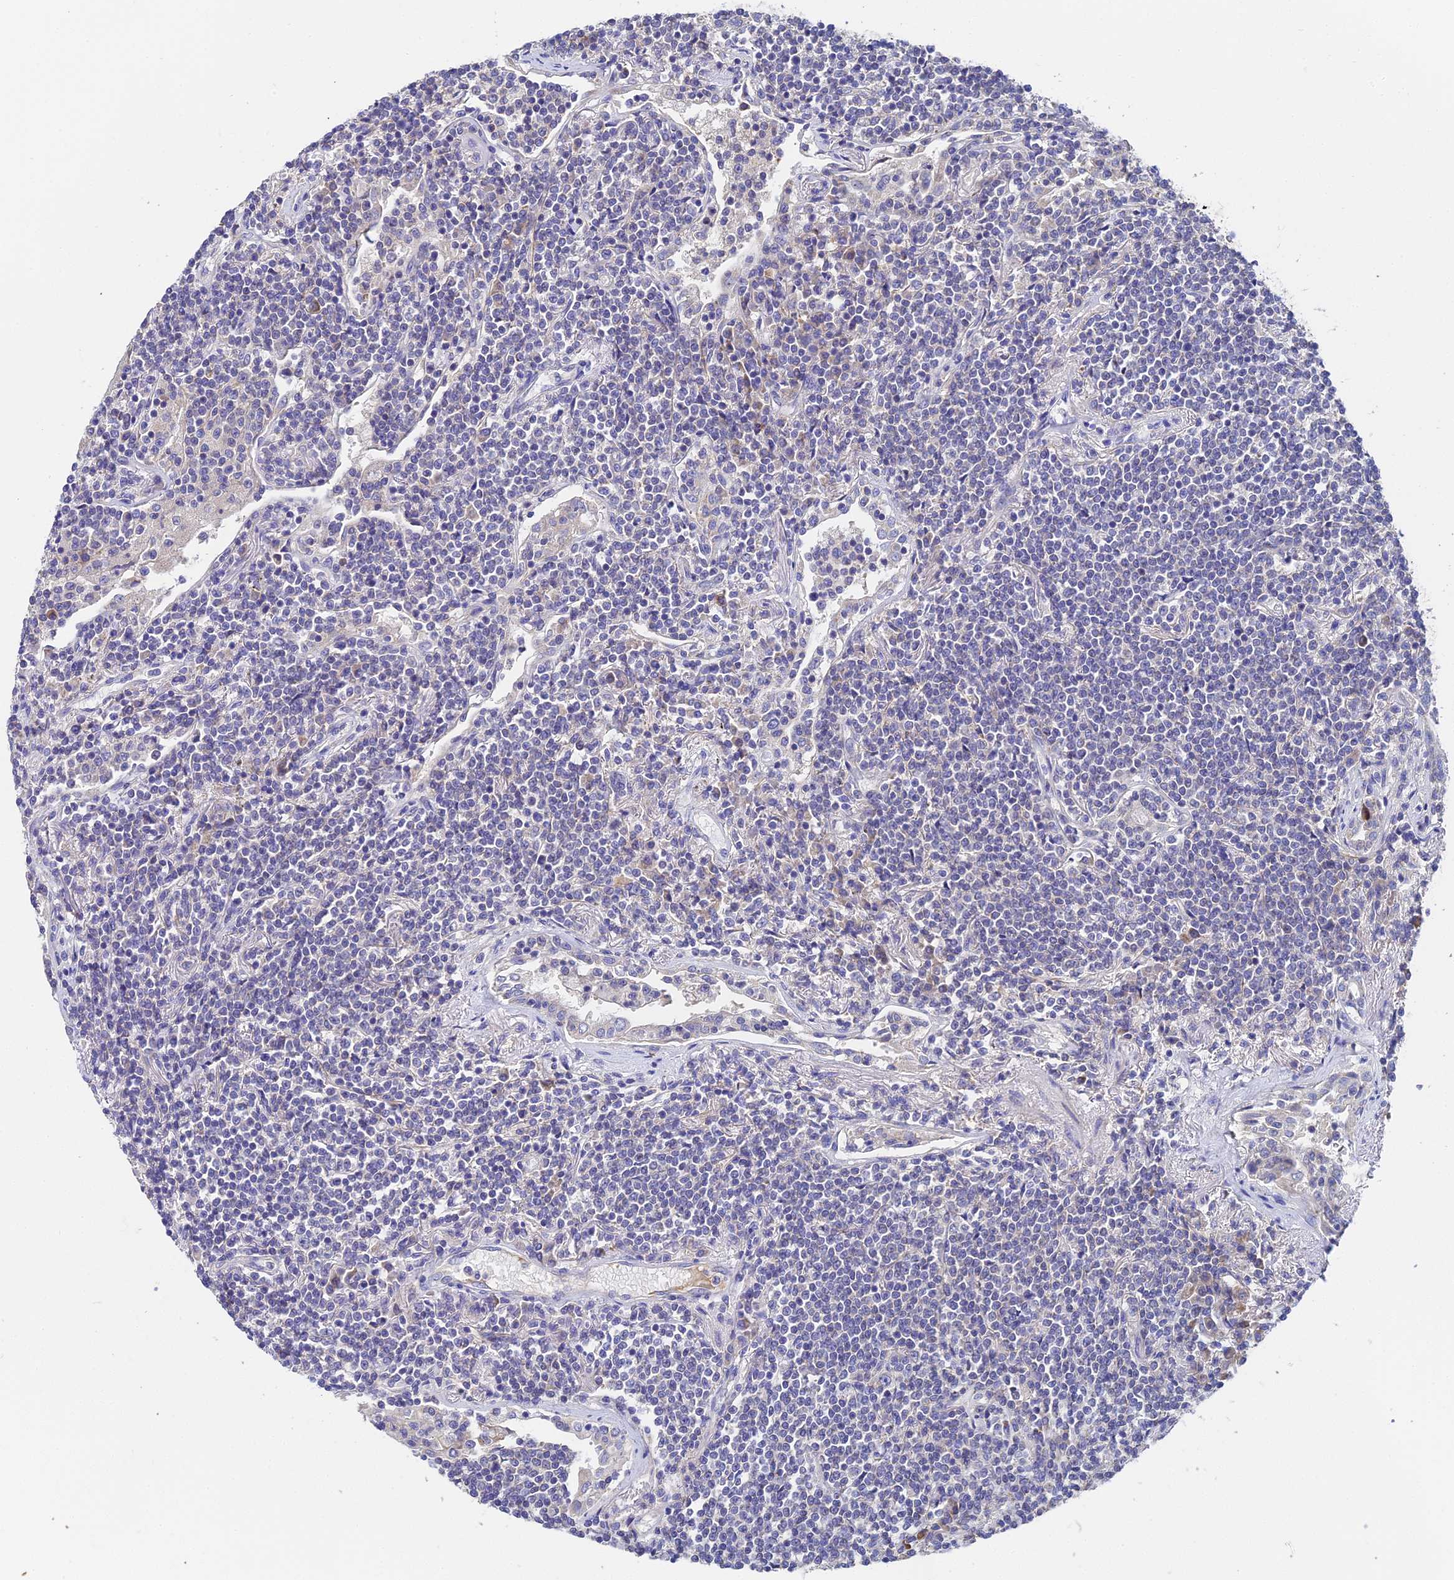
{"staining": {"intensity": "negative", "quantity": "none", "location": "none"}, "tissue": "lymphoma", "cell_type": "Tumor cells", "image_type": "cancer", "snomed": [{"axis": "morphology", "description": "Malignant lymphoma, non-Hodgkin's type, Low grade"}, {"axis": "topography", "description": "Lung"}], "caption": "A micrograph of human lymphoma is negative for staining in tumor cells. (Brightfield microscopy of DAB IHC at high magnification).", "gene": "UBE2L3", "patient": {"sex": "female", "age": 71}}